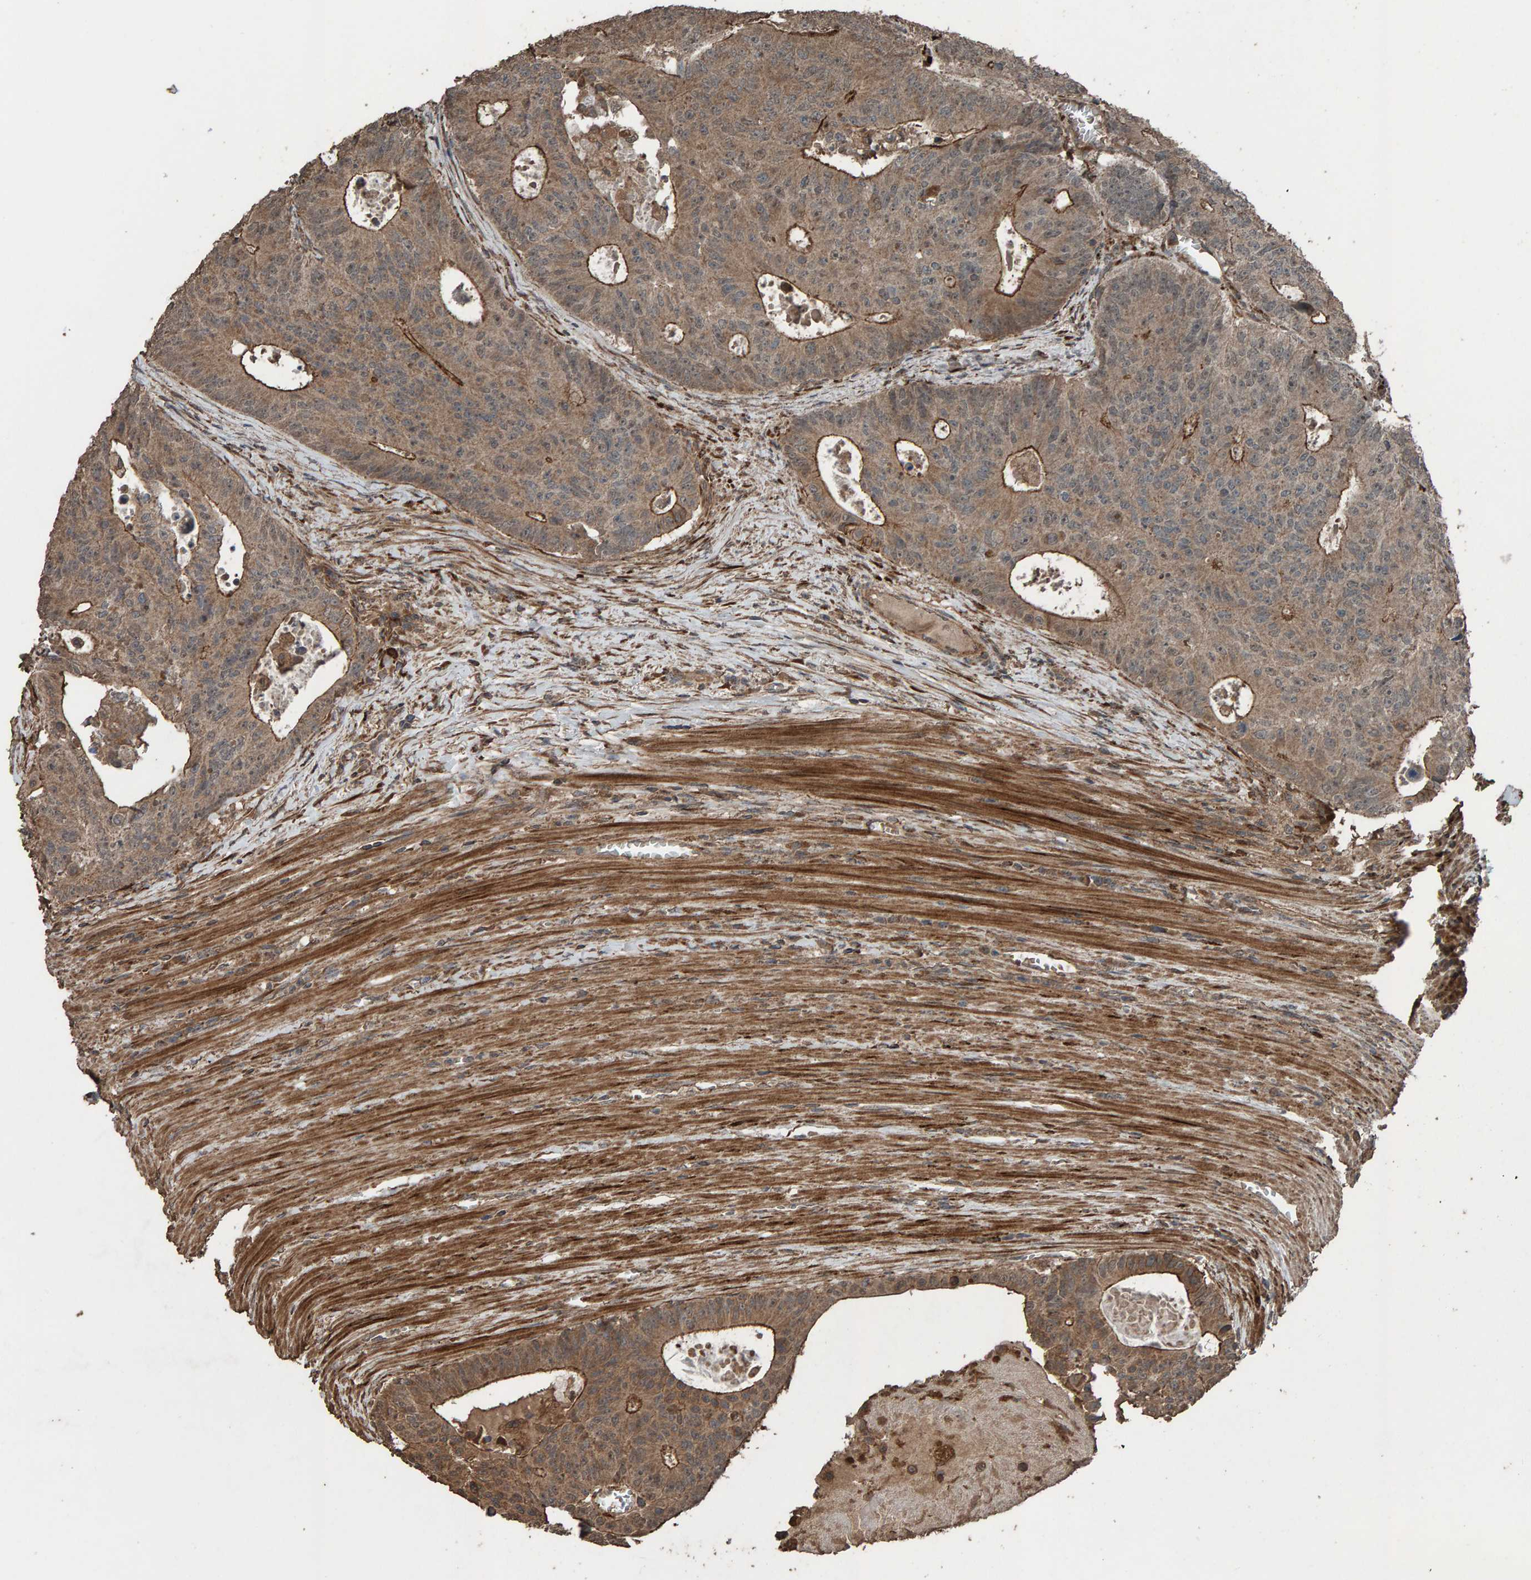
{"staining": {"intensity": "moderate", "quantity": ">75%", "location": "cytoplasmic/membranous"}, "tissue": "colorectal cancer", "cell_type": "Tumor cells", "image_type": "cancer", "snomed": [{"axis": "morphology", "description": "Adenocarcinoma, NOS"}, {"axis": "topography", "description": "Colon"}], "caption": "A micrograph of human colorectal cancer stained for a protein displays moderate cytoplasmic/membranous brown staining in tumor cells.", "gene": "DUS1L", "patient": {"sex": "male", "age": 87}}